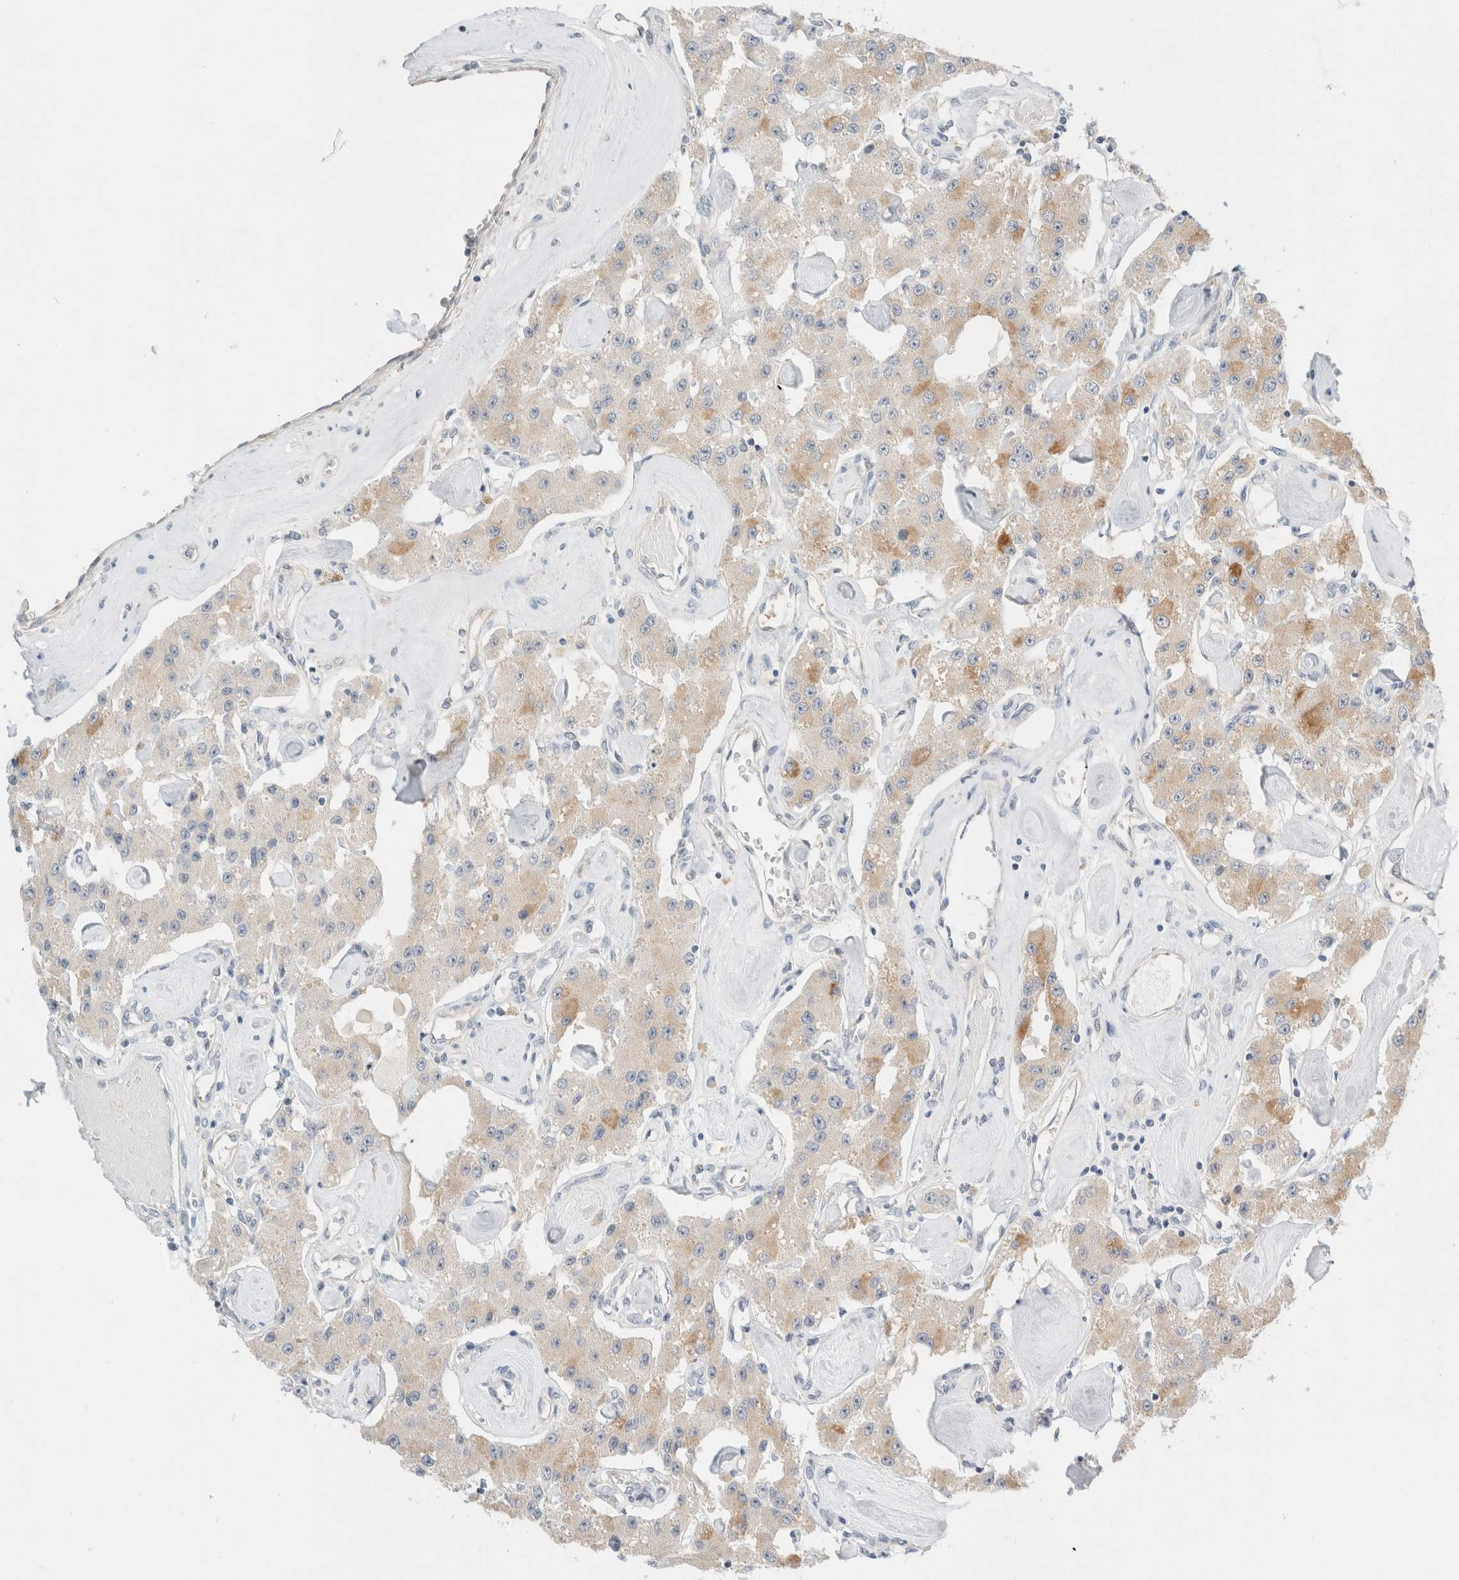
{"staining": {"intensity": "moderate", "quantity": "25%-75%", "location": "cytoplasmic/membranous"}, "tissue": "carcinoid", "cell_type": "Tumor cells", "image_type": "cancer", "snomed": [{"axis": "morphology", "description": "Carcinoid, malignant, NOS"}, {"axis": "topography", "description": "Pancreas"}], "caption": "High-magnification brightfield microscopy of carcinoid (malignant) stained with DAB (brown) and counterstained with hematoxylin (blue). tumor cells exhibit moderate cytoplasmic/membranous positivity is appreciated in about25%-75% of cells.", "gene": "SDR16C5", "patient": {"sex": "male", "age": 41}}